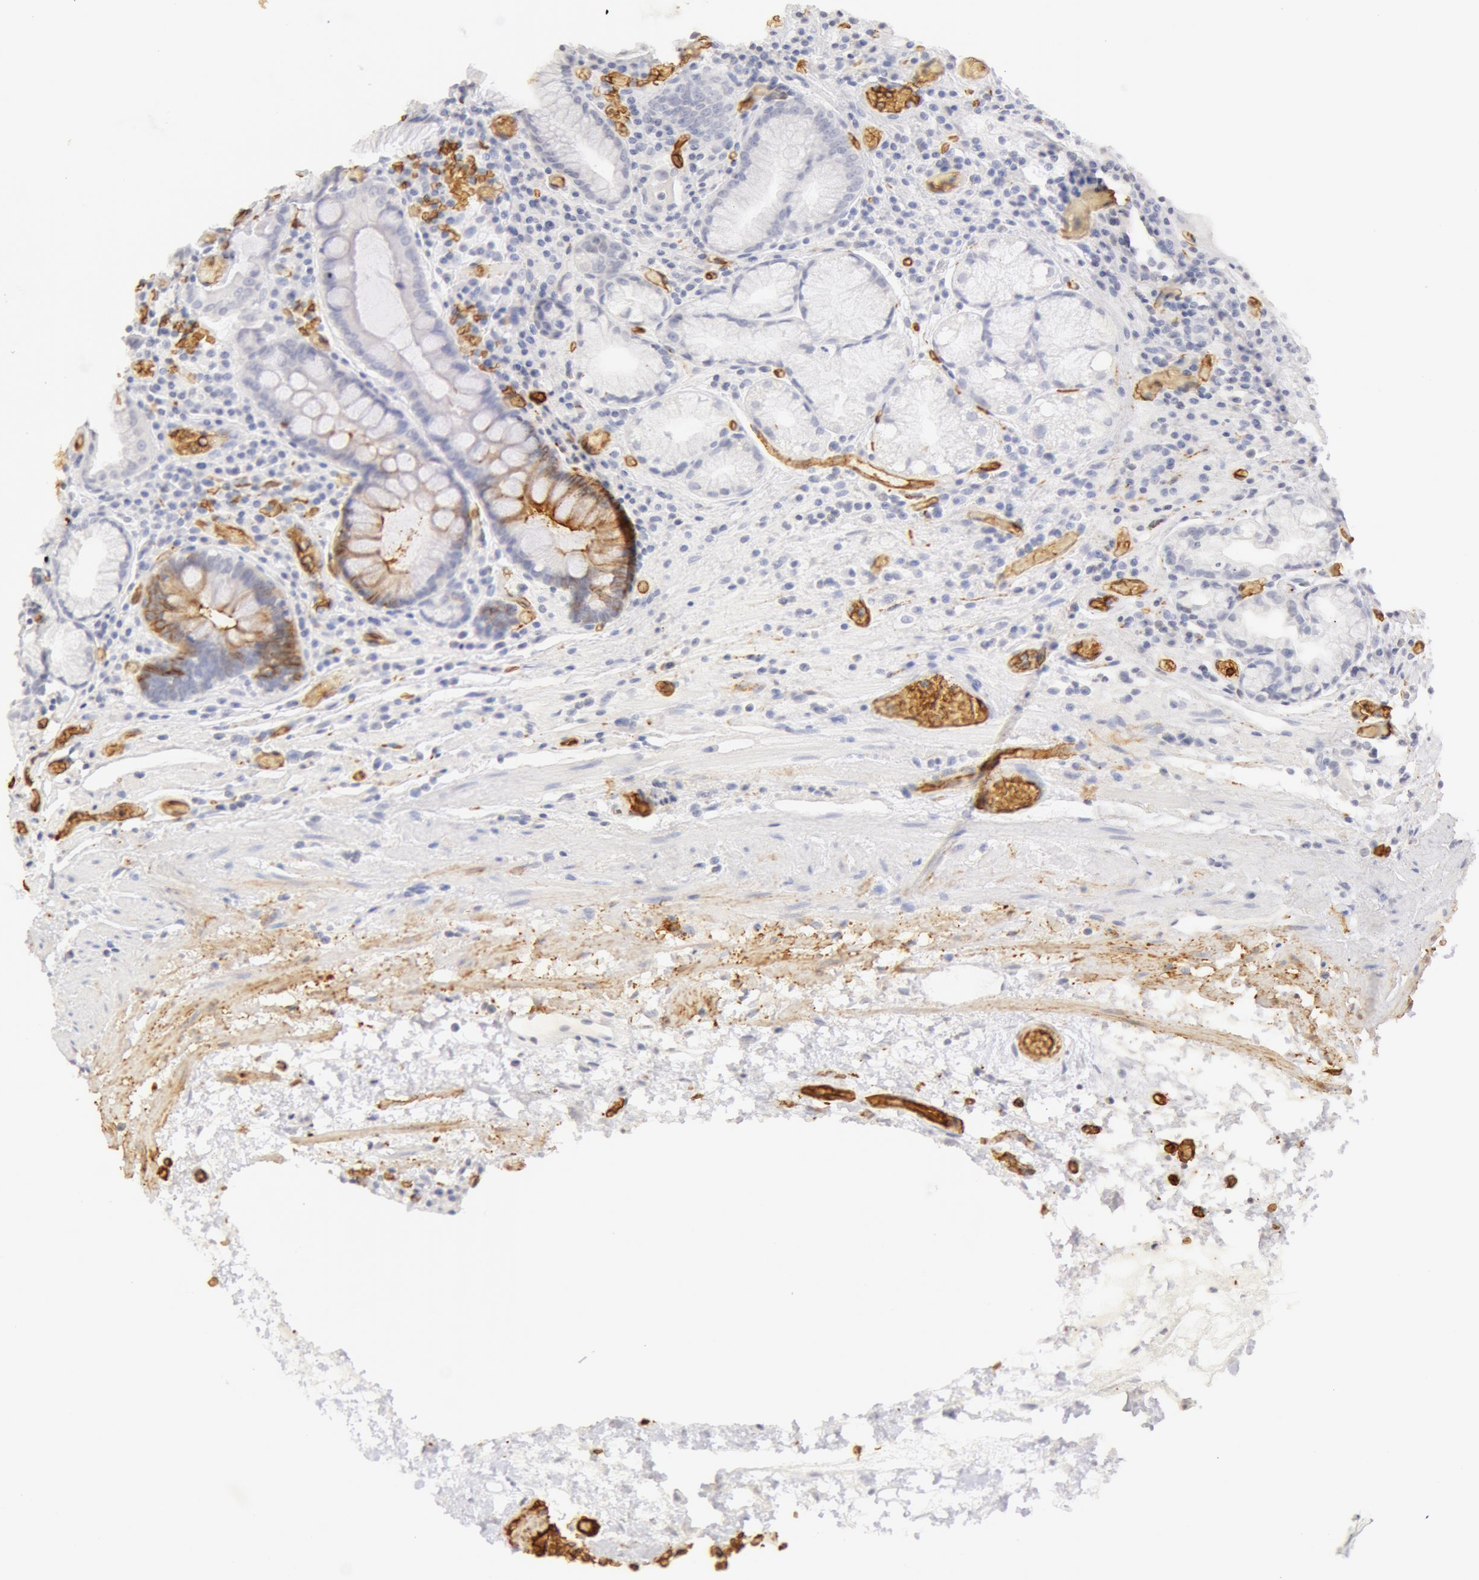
{"staining": {"intensity": "negative", "quantity": "none", "location": "none"}, "tissue": "stomach", "cell_type": "Glandular cells", "image_type": "normal", "snomed": [{"axis": "morphology", "description": "Normal tissue, NOS"}, {"axis": "topography", "description": "Stomach, lower"}, {"axis": "topography", "description": "Duodenum"}], "caption": "Stomach was stained to show a protein in brown. There is no significant positivity in glandular cells. (DAB immunohistochemistry visualized using brightfield microscopy, high magnification).", "gene": "AQP1", "patient": {"sex": "male", "age": 84}}